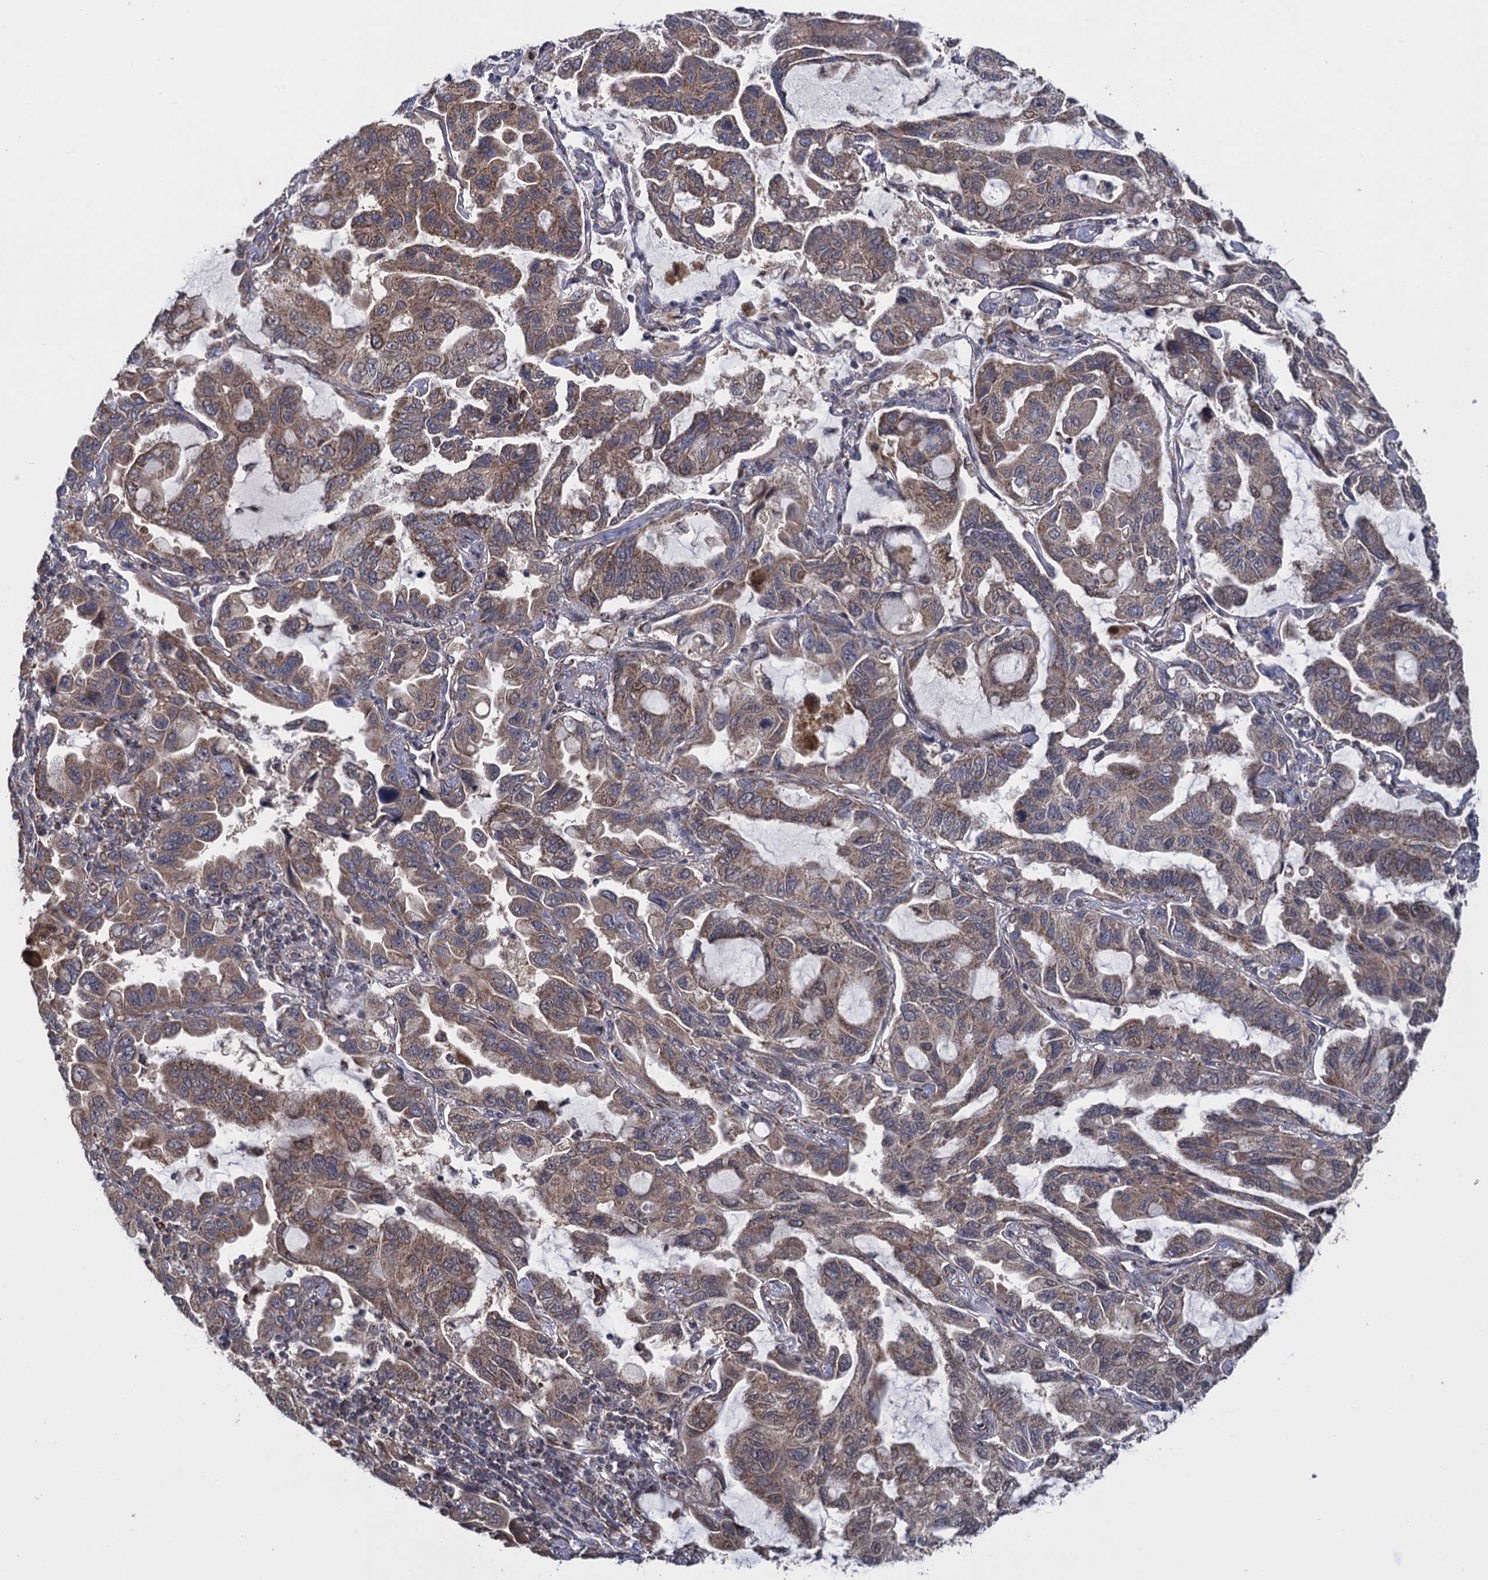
{"staining": {"intensity": "moderate", "quantity": ">75%", "location": "cytoplasmic/membranous"}, "tissue": "lung cancer", "cell_type": "Tumor cells", "image_type": "cancer", "snomed": [{"axis": "morphology", "description": "Adenocarcinoma, NOS"}, {"axis": "topography", "description": "Lung"}], "caption": "Adenocarcinoma (lung) stained for a protein demonstrates moderate cytoplasmic/membranous positivity in tumor cells.", "gene": "HAUS1", "patient": {"sex": "male", "age": 64}}